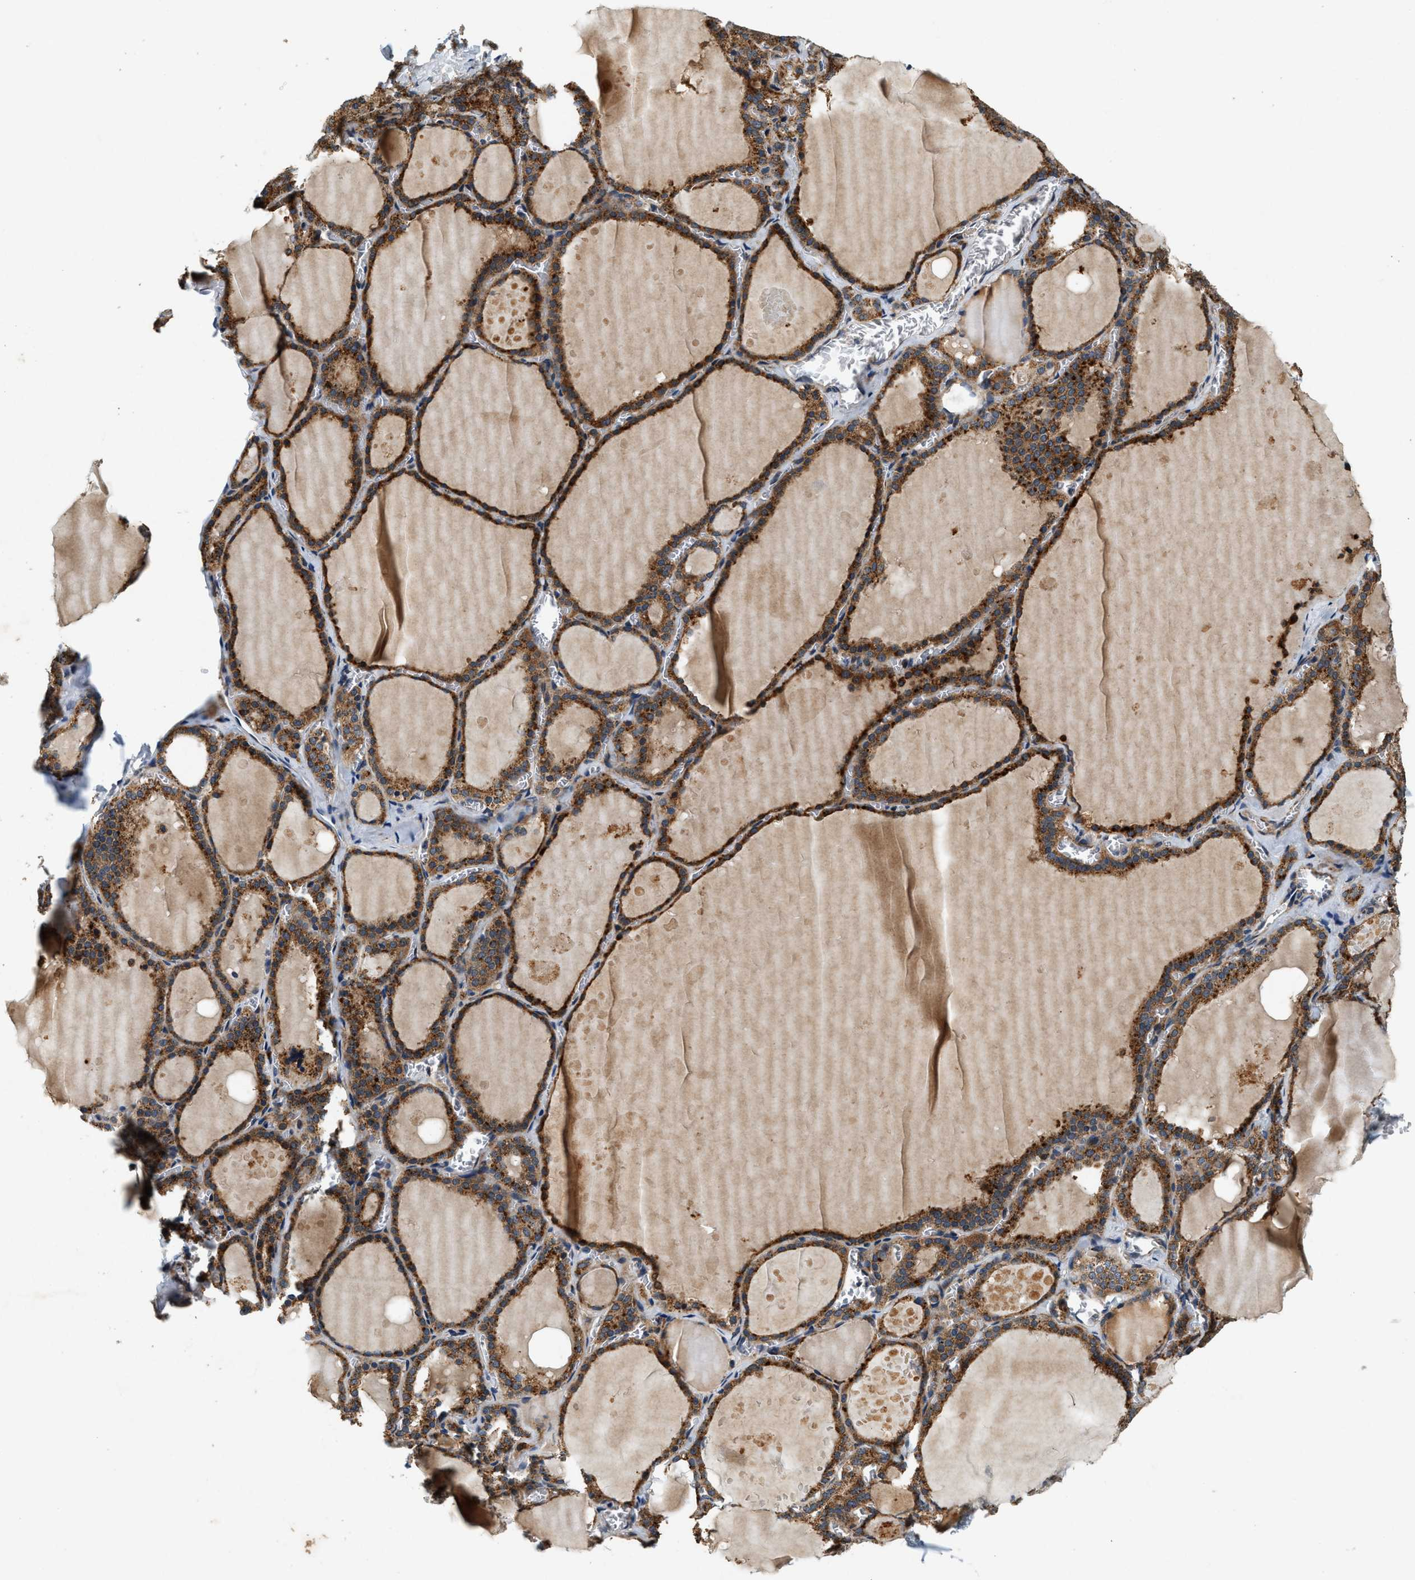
{"staining": {"intensity": "strong", "quantity": ">75%", "location": "cytoplasmic/membranous"}, "tissue": "thyroid gland", "cell_type": "Glandular cells", "image_type": "normal", "snomed": [{"axis": "morphology", "description": "Normal tissue, NOS"}, {"axis": "topography", "description": "Thyroid gland"}], "caption": "Immunohistochemical staining of normal thyroid gland demonstrates high levels of strong cytoplasmic/membranous staining in approximately >75% of glandular cells. (Stains: DAB in brown, nuclei in blue, Microscopy: brightfield microscopy at high magnification).", "gene": "DUSP10", "patient": {"sex": "male", "age": 56}}